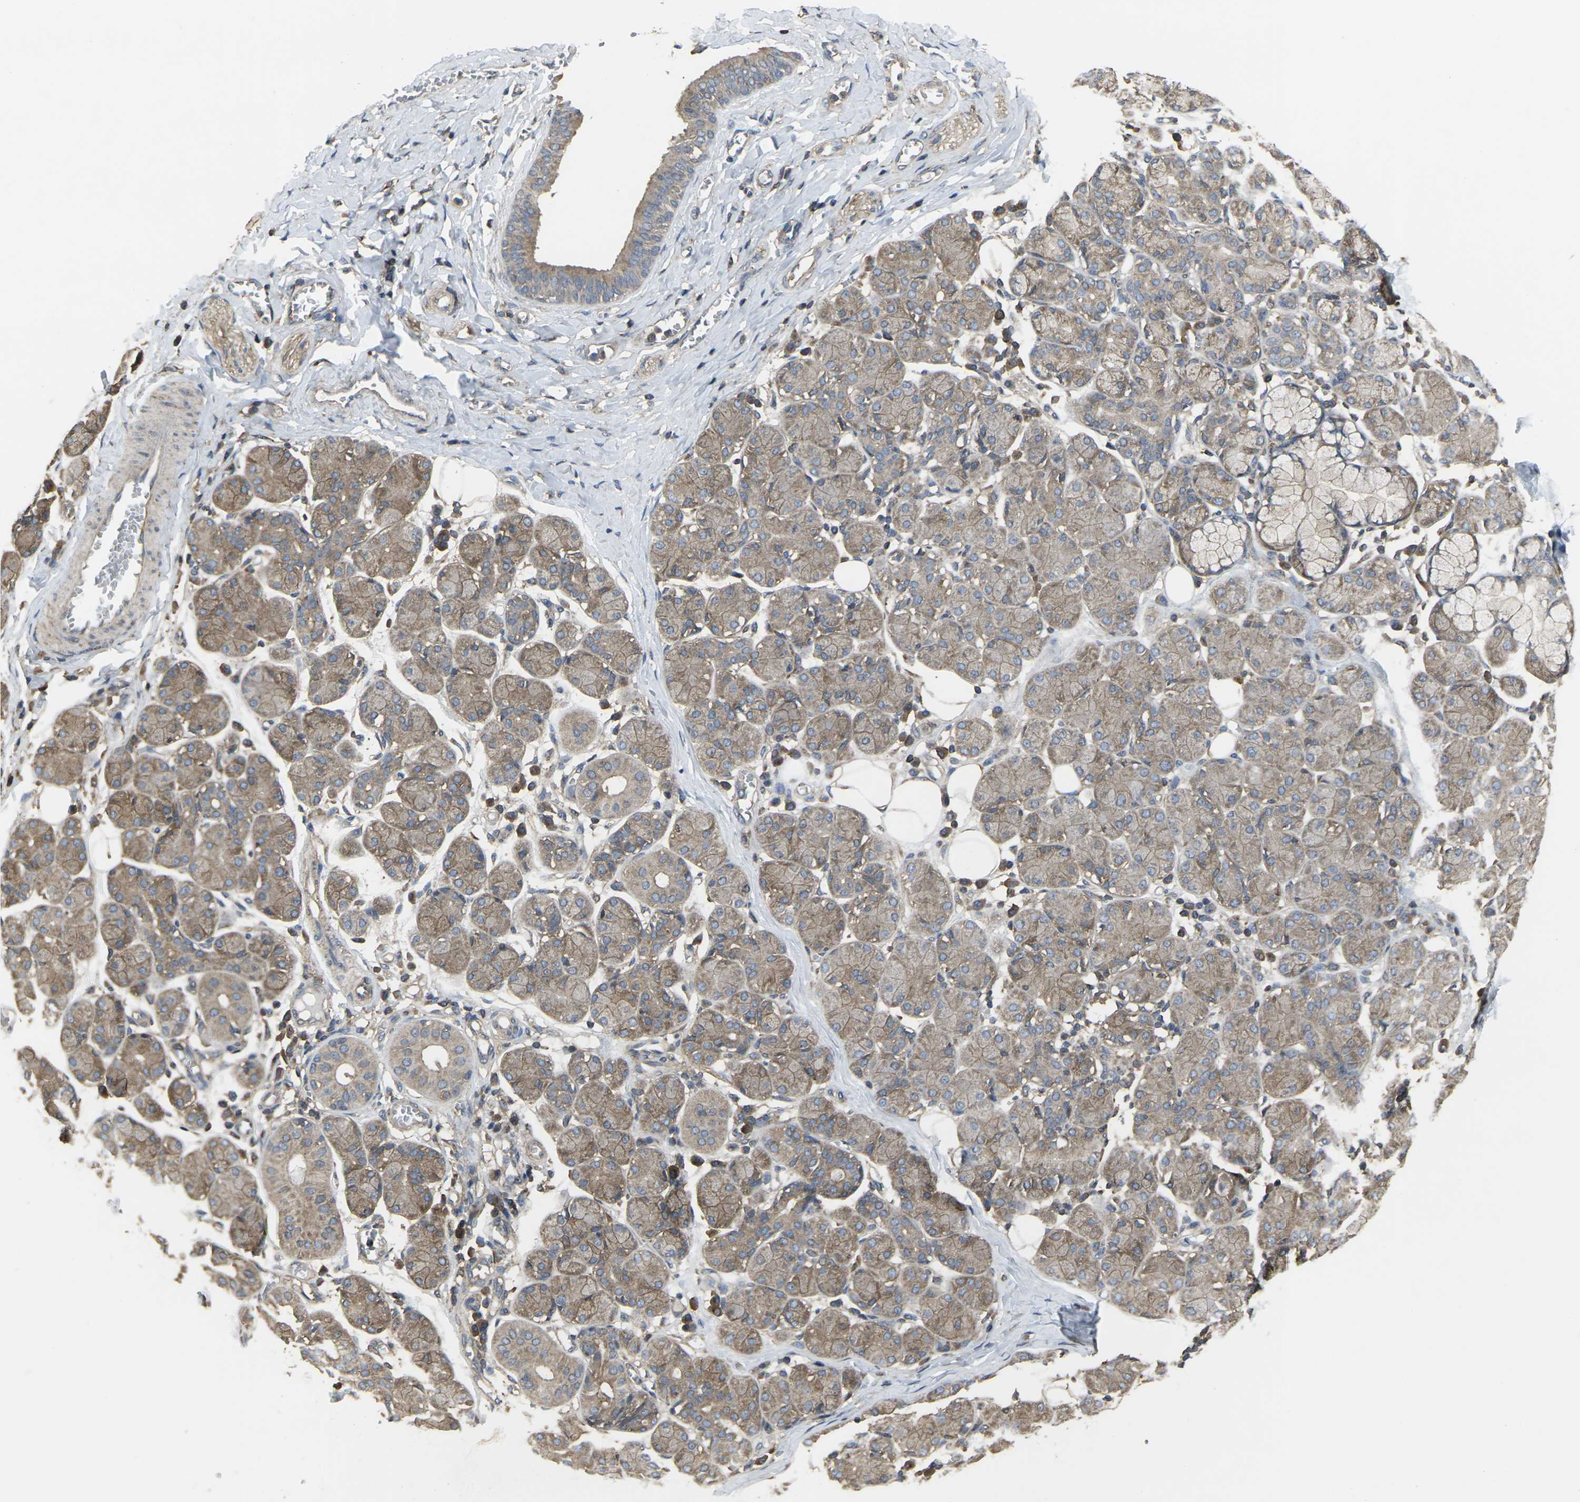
{"staining": {"intensity": "moderate", "quantity": "25%-75%", "location": "cytoplasmic/membranous"}, "tissue": "salivary gland", "cell_type": "Glandular cells", "image_type": "normal", "snomed": [{"axis": "morphology", "description": "Normal tissue, NOS"}, {"axis": "morphology", "description": "Inflammation, NOS"}, {"axis": "topography", "description": "Lymph node"}, {"axis": "topography", "description": "Salivary gland"}], "caption": "High-power microscopy captured an immunohistochemistry histopathology image of benign salivary gland, revealing moderate cytoplasmic/membranous positivity in approximately 25%-75% of glandular cells.", "gene": "PRKACB", "patient": {"sex": "male", "age": 3}}